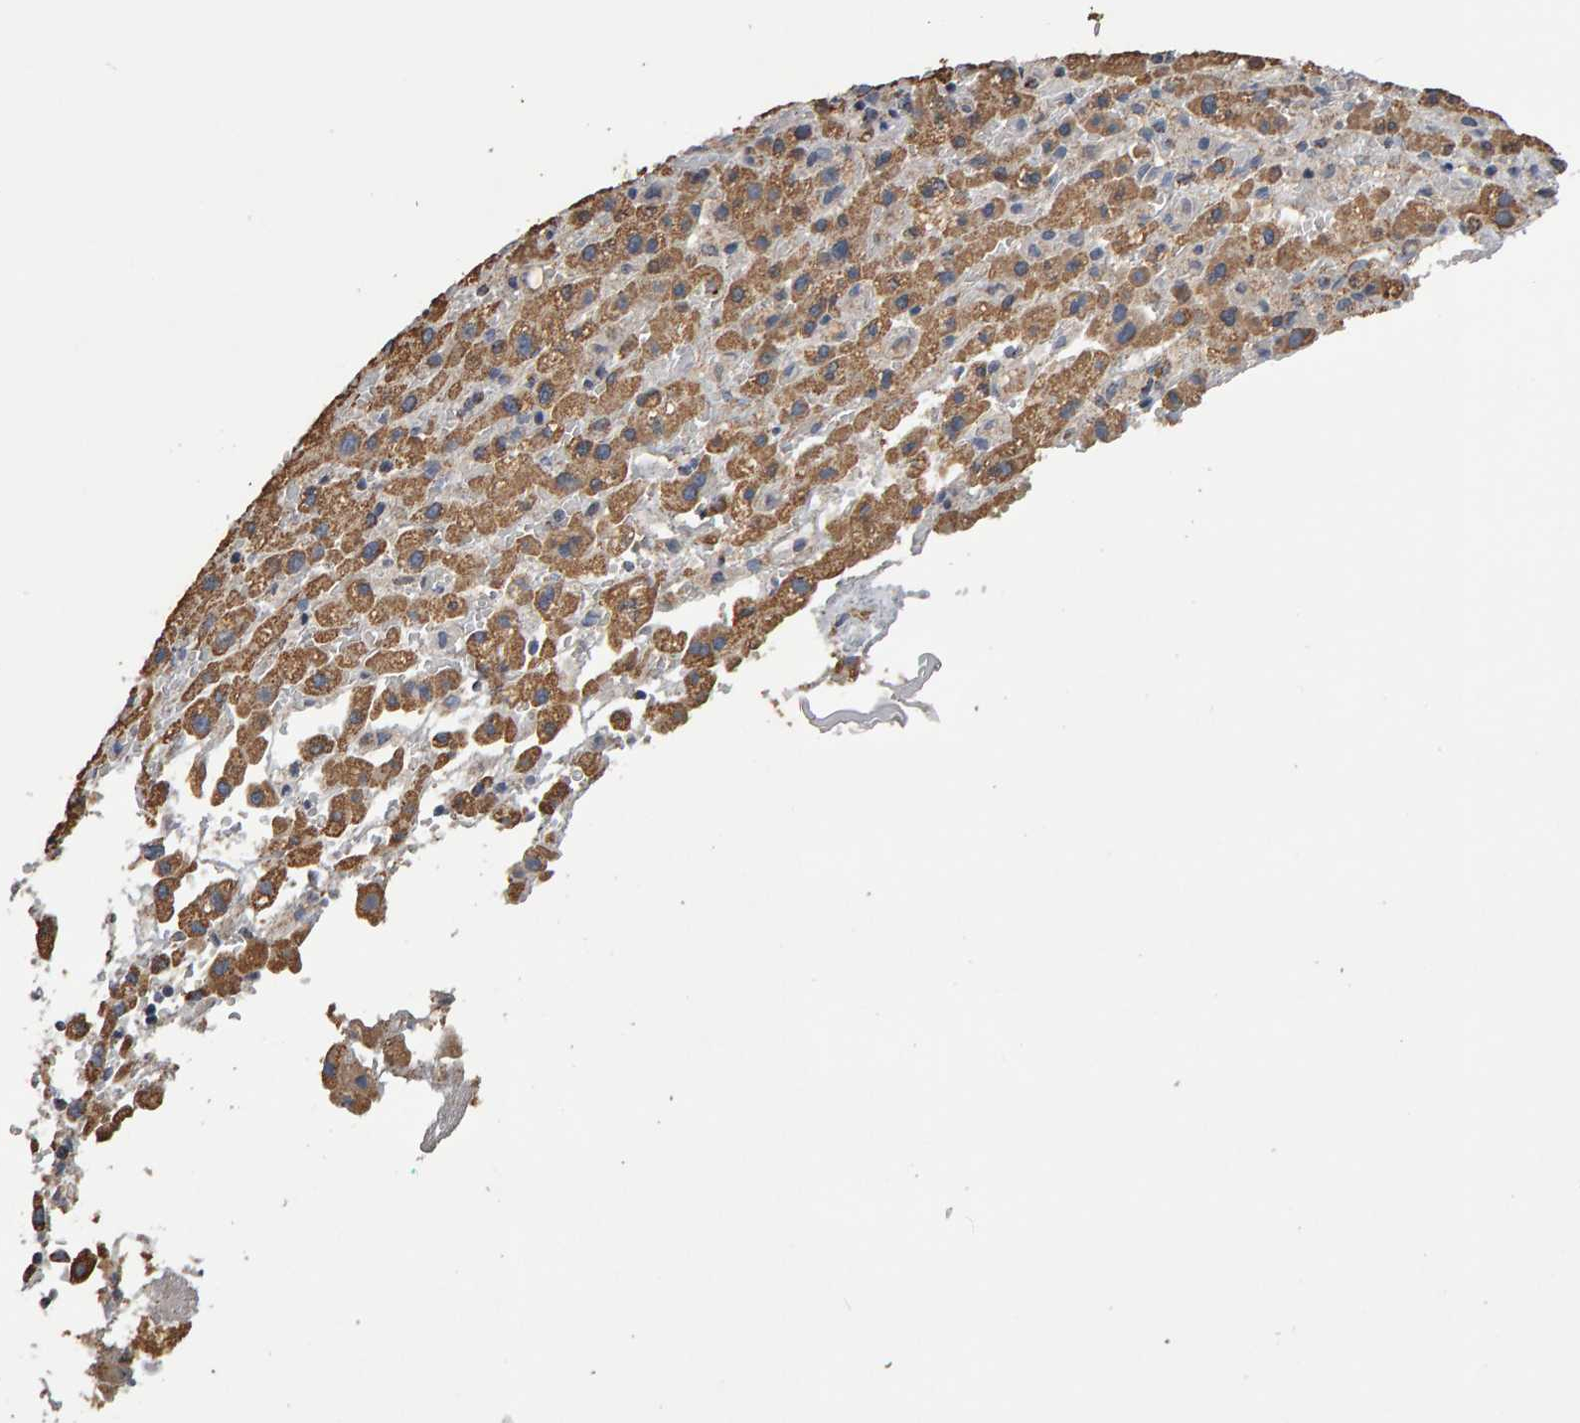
{"staining": {"intensity": "strong", "quantity": ">75%", "location": "cytoplasmic/membranous"}, "tissue": "liver cancer", "cell_type": "Tumor cells", "image_type": "cancer", "snomed": [{"axis": "morphology", "description": "Cholangiocarcinoma"}, {"axis": "topography", "description": "Liver"}], "caption": "Brown immunohistochemical staining in liver cancer (cholangiocarcinoma) demonstrates strong cytoplasmic/membranous positivity in approximately >75% of tumor cells.", "gene": "TOM1L1", "patient": {"sex": "male", "age": 57}}